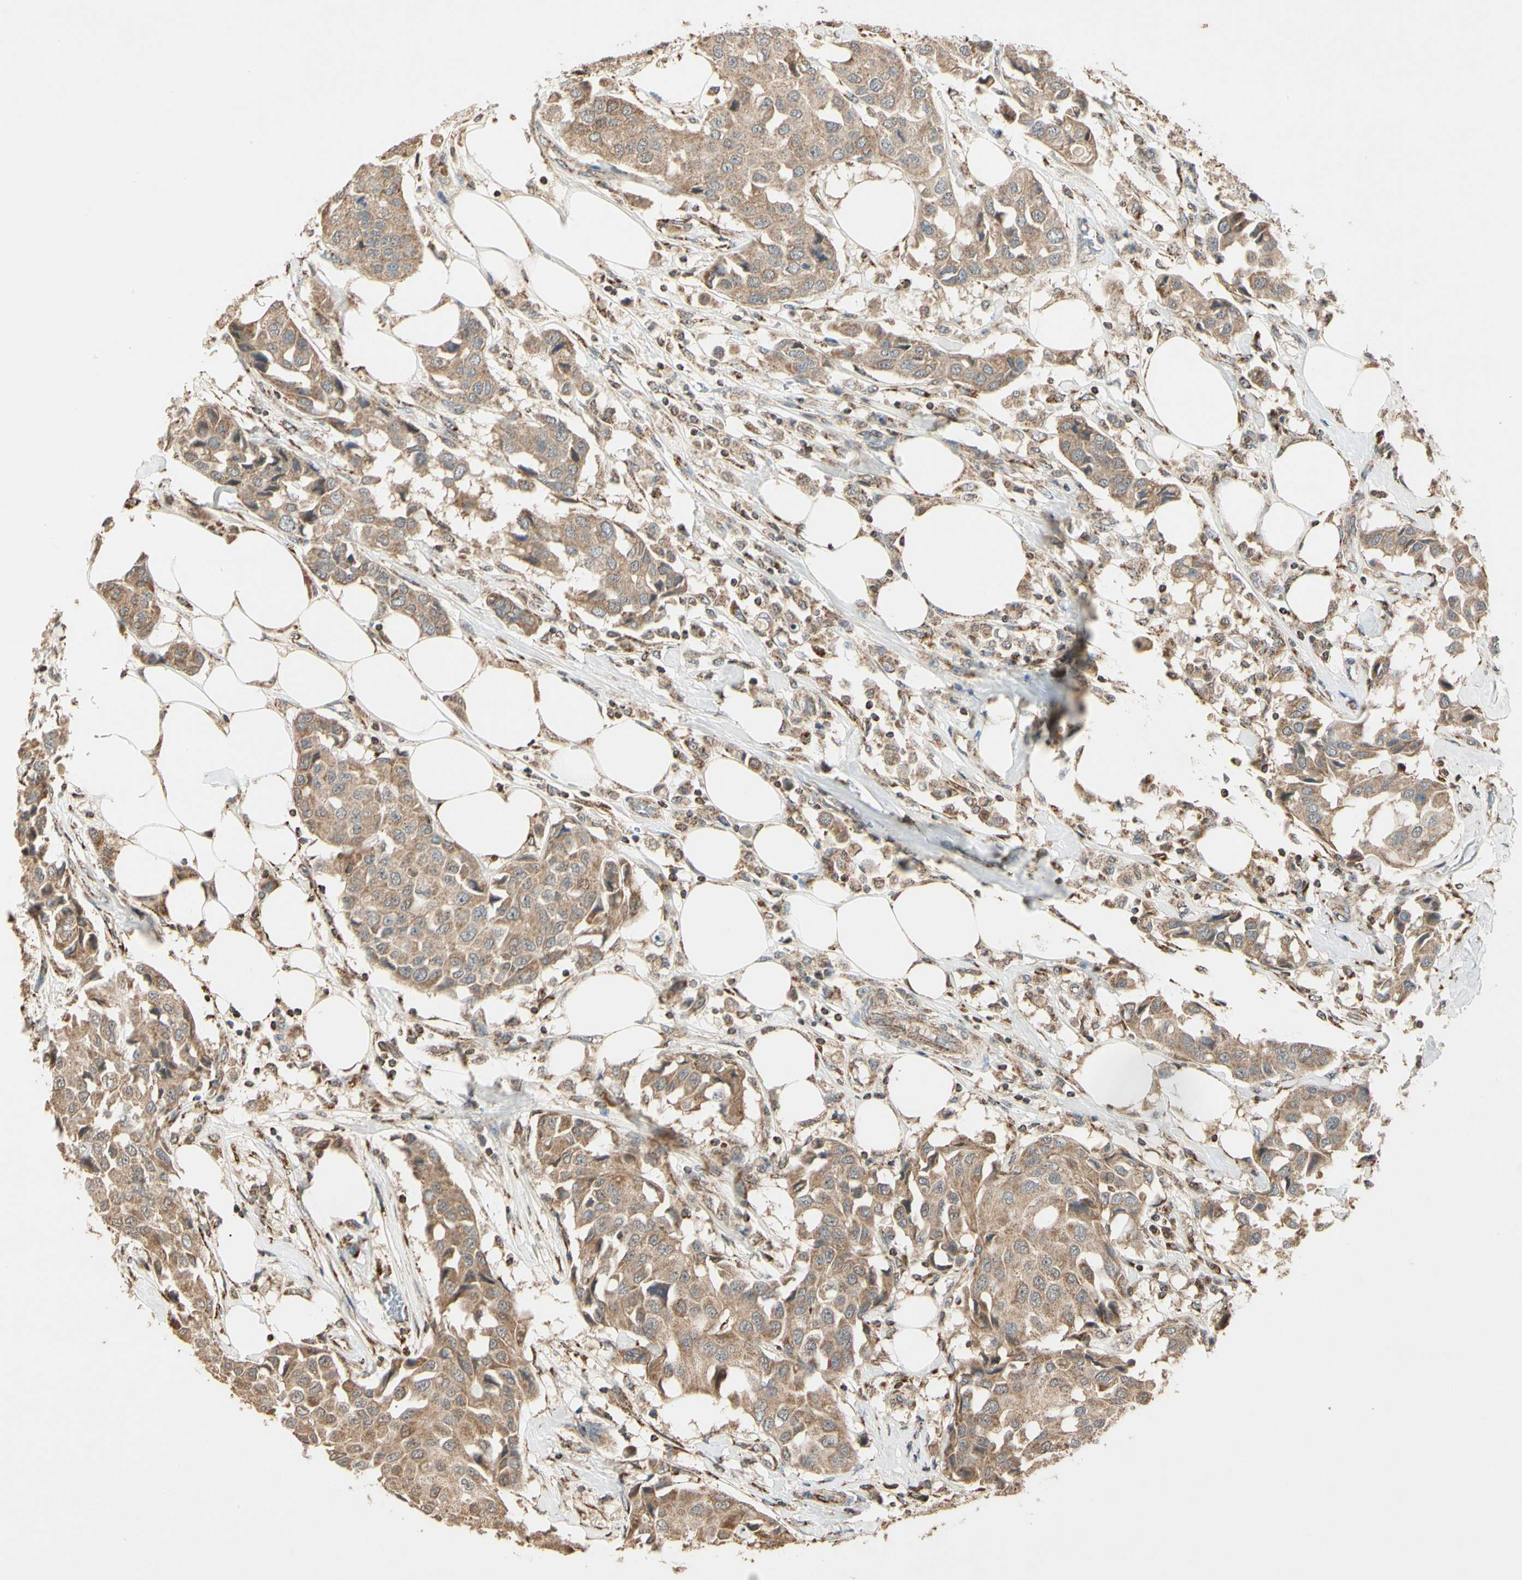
{"staining": {"intensity": "moderate", "quantity": ">75%", "location": "cytoplasmic/membranous"}, "tissue": "breast cancer", "cell_type": "Tumor cells", "image_type": "cancer", "snomed": [{"axis": "morphology", "description": "Duct carcinoma"}, {"axis": "topography", "description": "Breast"}], "caption": "About >75% of tumor cells in human intraductal carcinoma (breast) display moderate cytoplasmic/membranous protein positivity as visualized by brown immunohistochemical staining.", "gene": "PRDX5", "patient": {"sex": "female", "age": 80}}